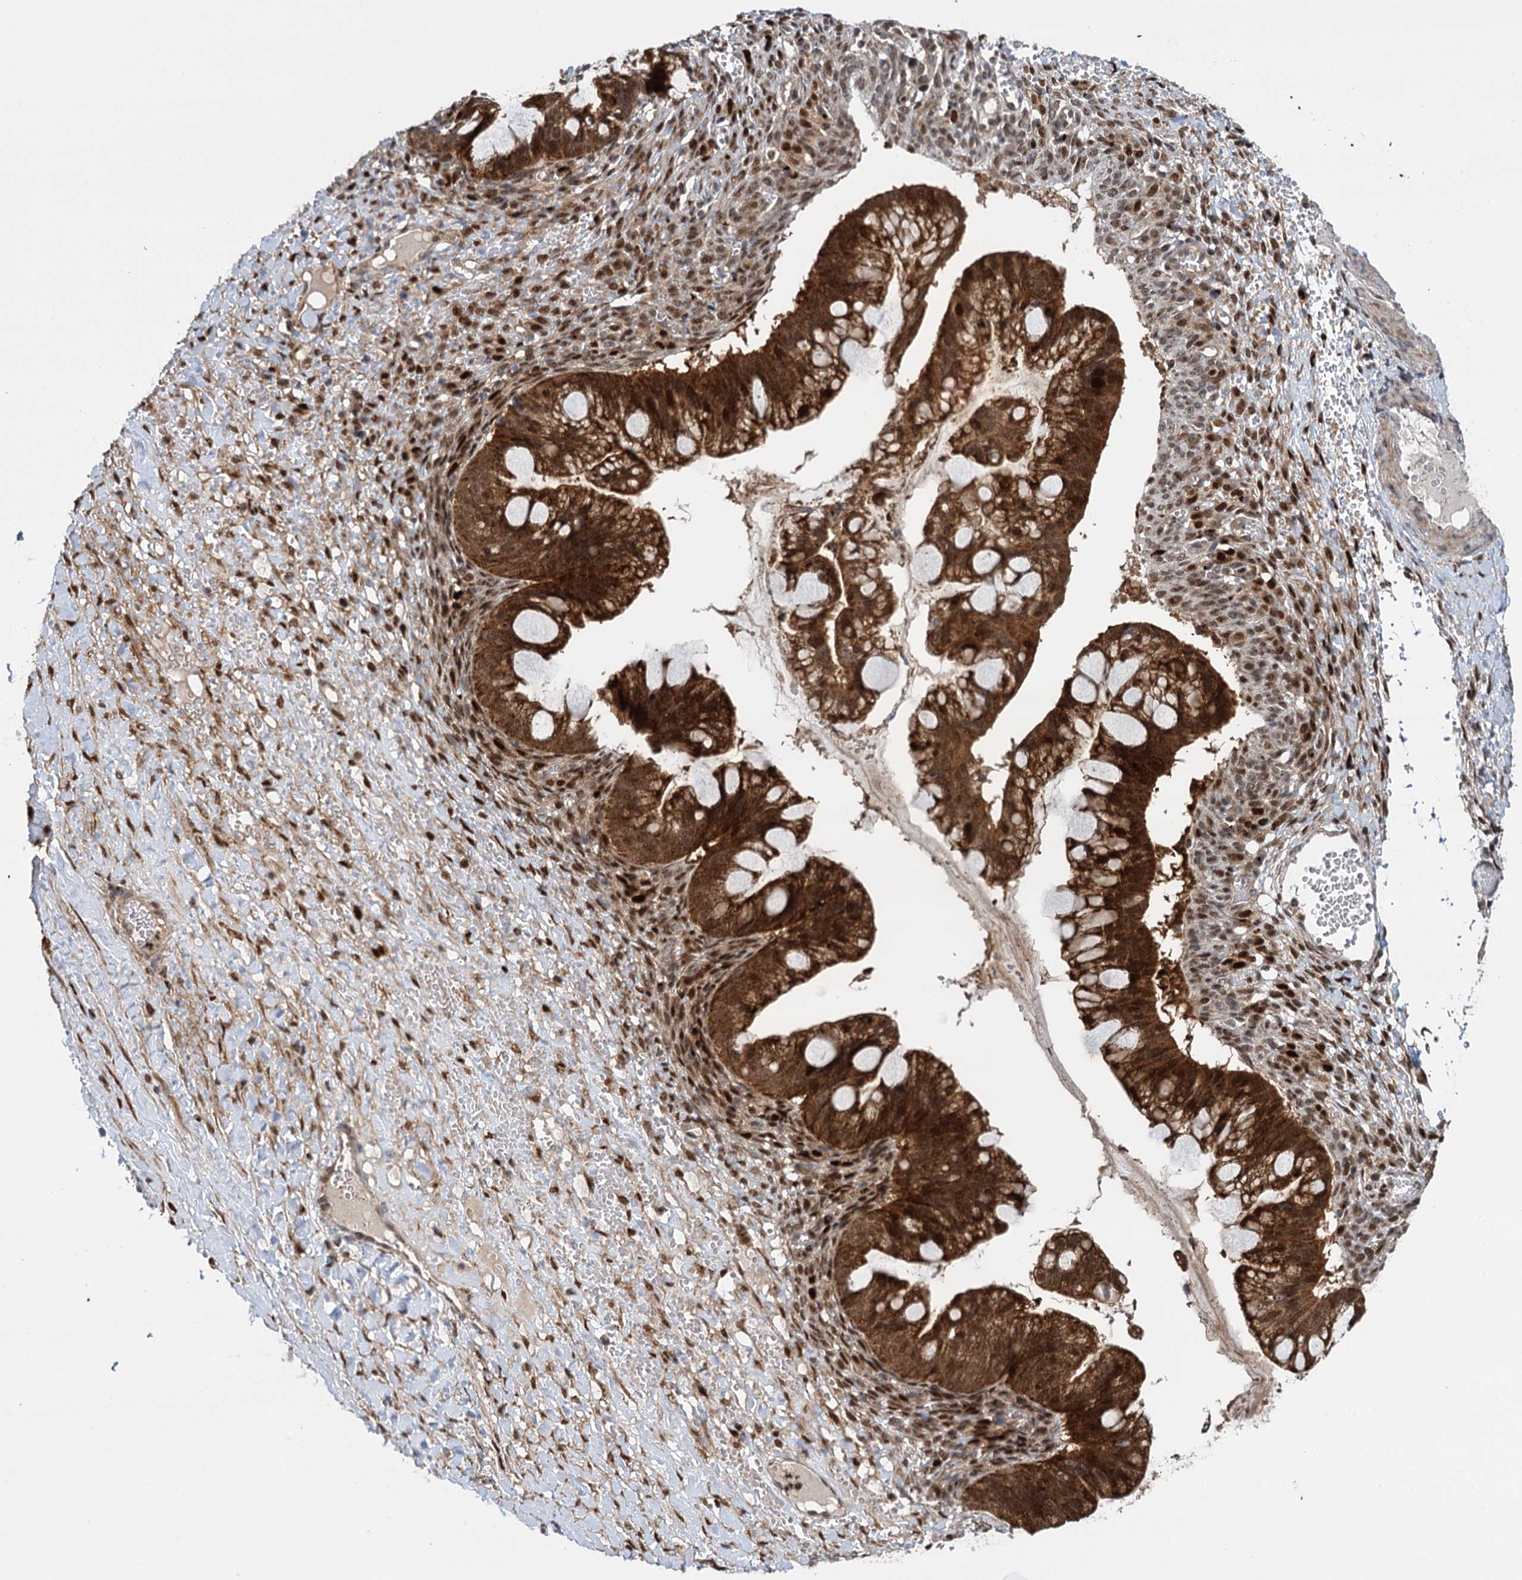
{"staining": {"intensity": "strong", "quantity": ">75%", "location": "cytoplasmic/membranous"}, "tissue": "ovarian cancer", "cell_type": "Tumor cells", "image_type": "cancer", "snomed": [{"axis": "morphology", "description": "Cystadenocarcinoma, mucinous, NOS"}, {"axis": "topography", "description": "Ovary"}], "caption": "IHC (DAB) staining of ovarian cancer (mucinous cystadenocarcinoma) displays strong cytoplasmic/membranous protein positivity in about >75% of tumor cells.", "gene": "GAL3ST4", "patient": {"sex": "female", "age": 73}}